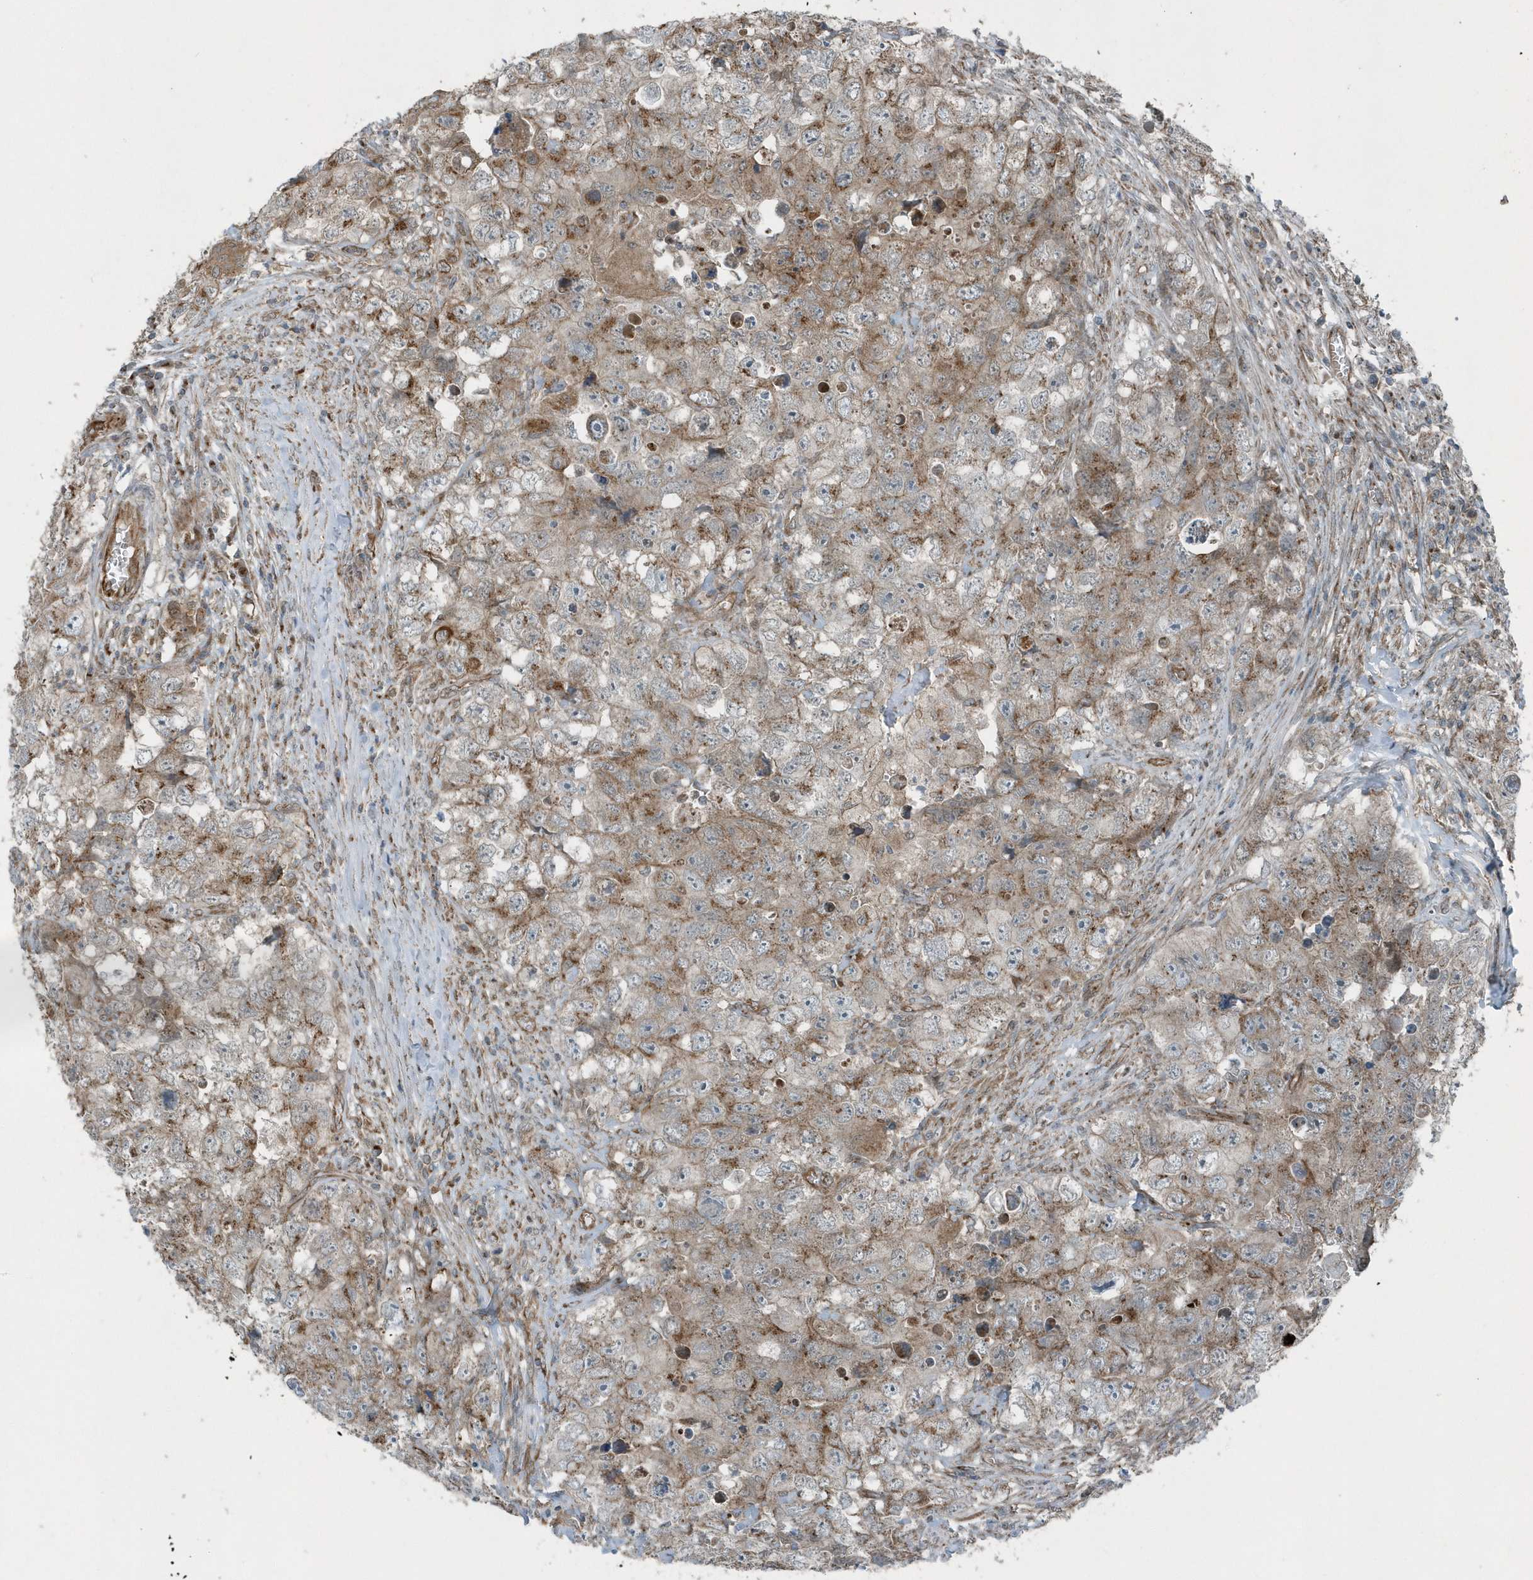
{"staining": {"intensity": "moderate", "quantity": "<25%", "location": "cytoplasmic/membranous"}, "tissue": "testis cancer", "cell_type": "Tumor cells", "image_type": "cancer", "snomed": [{"axis": "morphology", "description": "Seminoma, NOS"}, {"axis": "morphology", "description": "Carcinoma, Embryonal, NOS"}, {"axis": "topography", "description": "Testis"}], "caption": "Immunohistochemistry (IHC) of seminoma (testis) demonstrates low levels of moderate cytoplasmic/membranous positivity in approximately <25% of tumor cells.", "gene": "GCC2", "patient": {"sex": "male", "age": 43}}